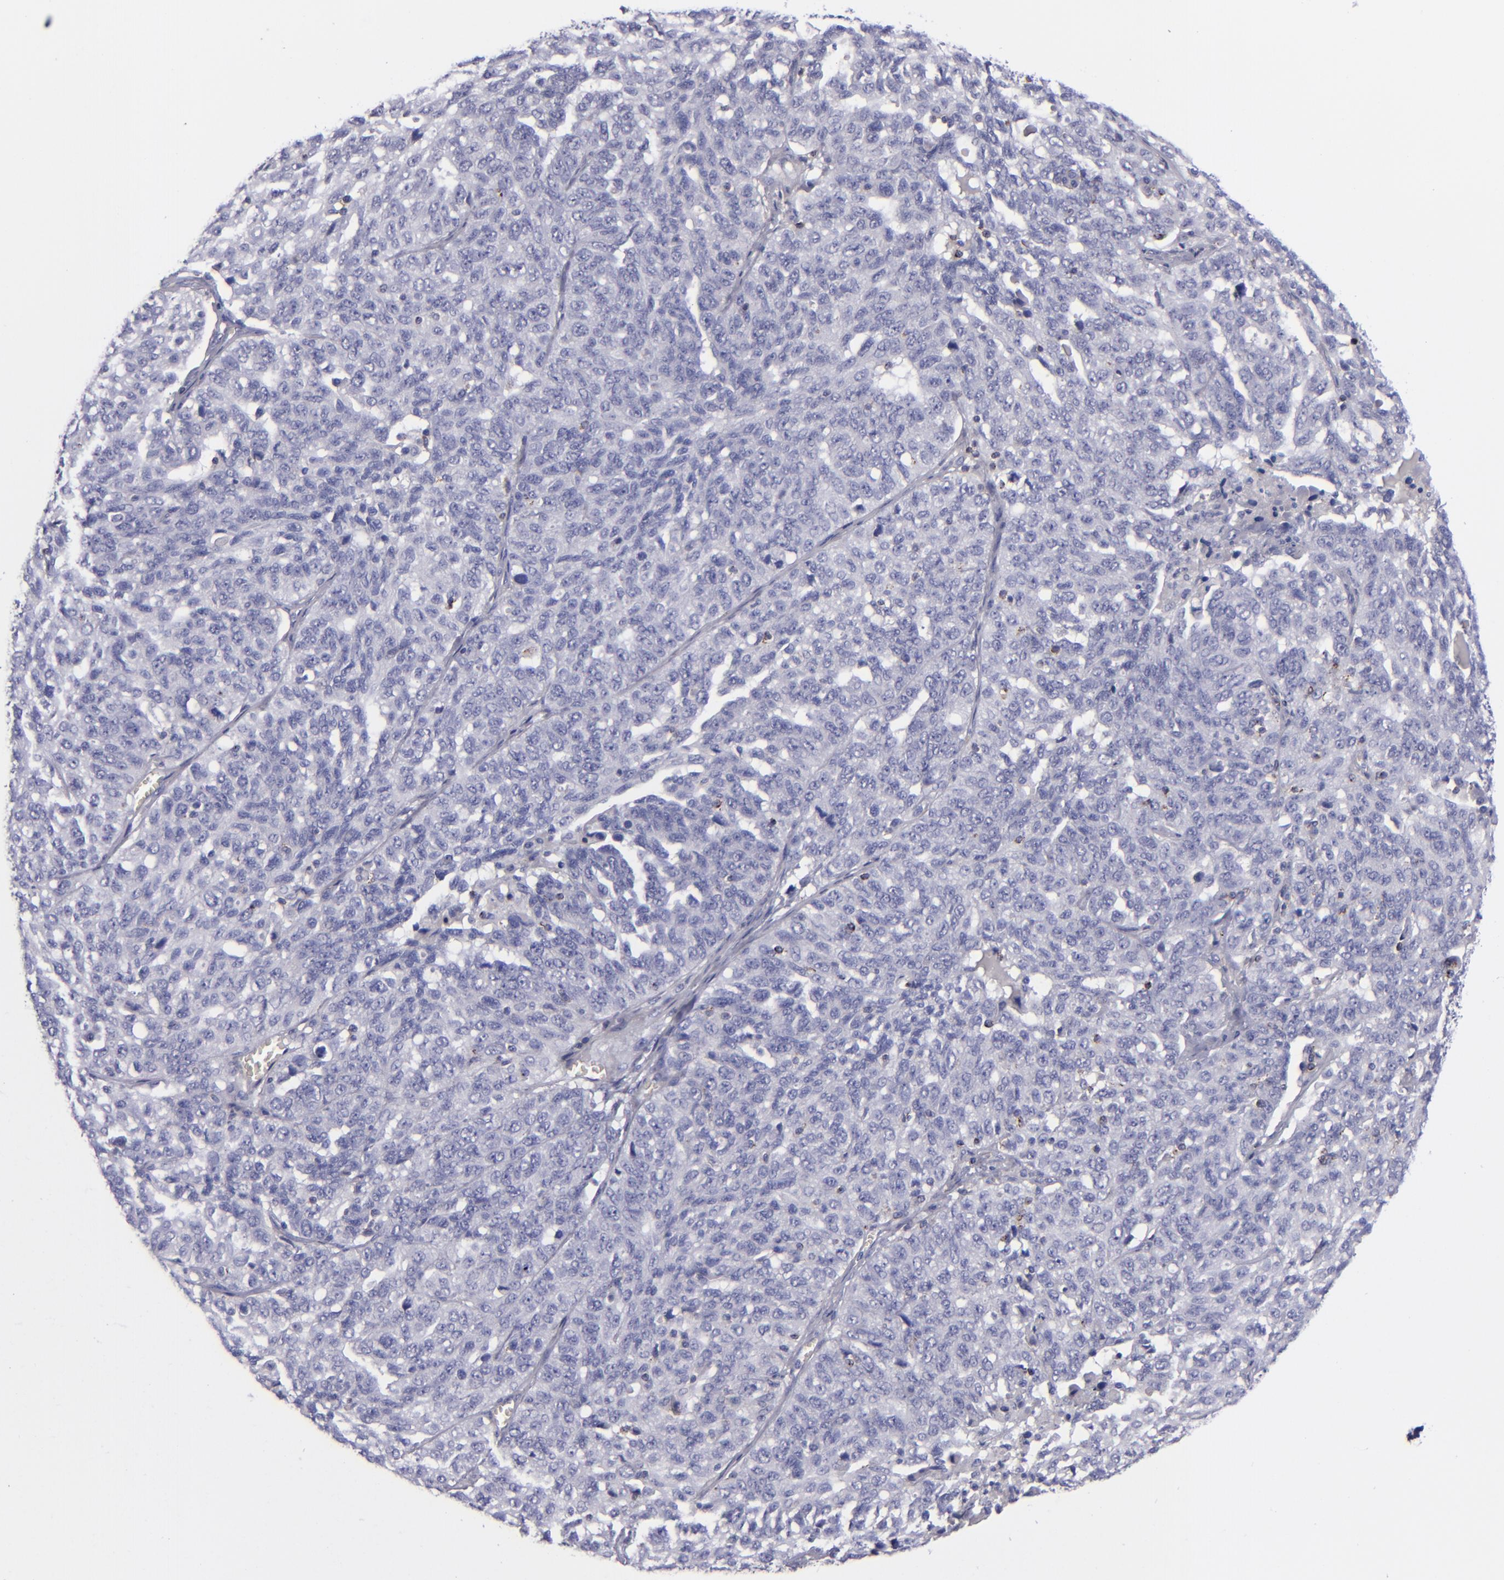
{"staining": {"intensity": "negative", "quantity": "none", "location": "none"}, "tissue": "ovarian cancer", "cell_type": "Tumor cells", "image_type": "cancer", "snomed": [{"axis": "morphology", "description": "Cystadenocarcinoma, serous, NOS"}, {"axis": "topography", "description": "Ovary"}], "caption": "Immunohistochemistry of human ovarian cancer reveals no positivity in tumor cells.", "gene": "CD2", "patient": {"sex": "female", "age": 71}}